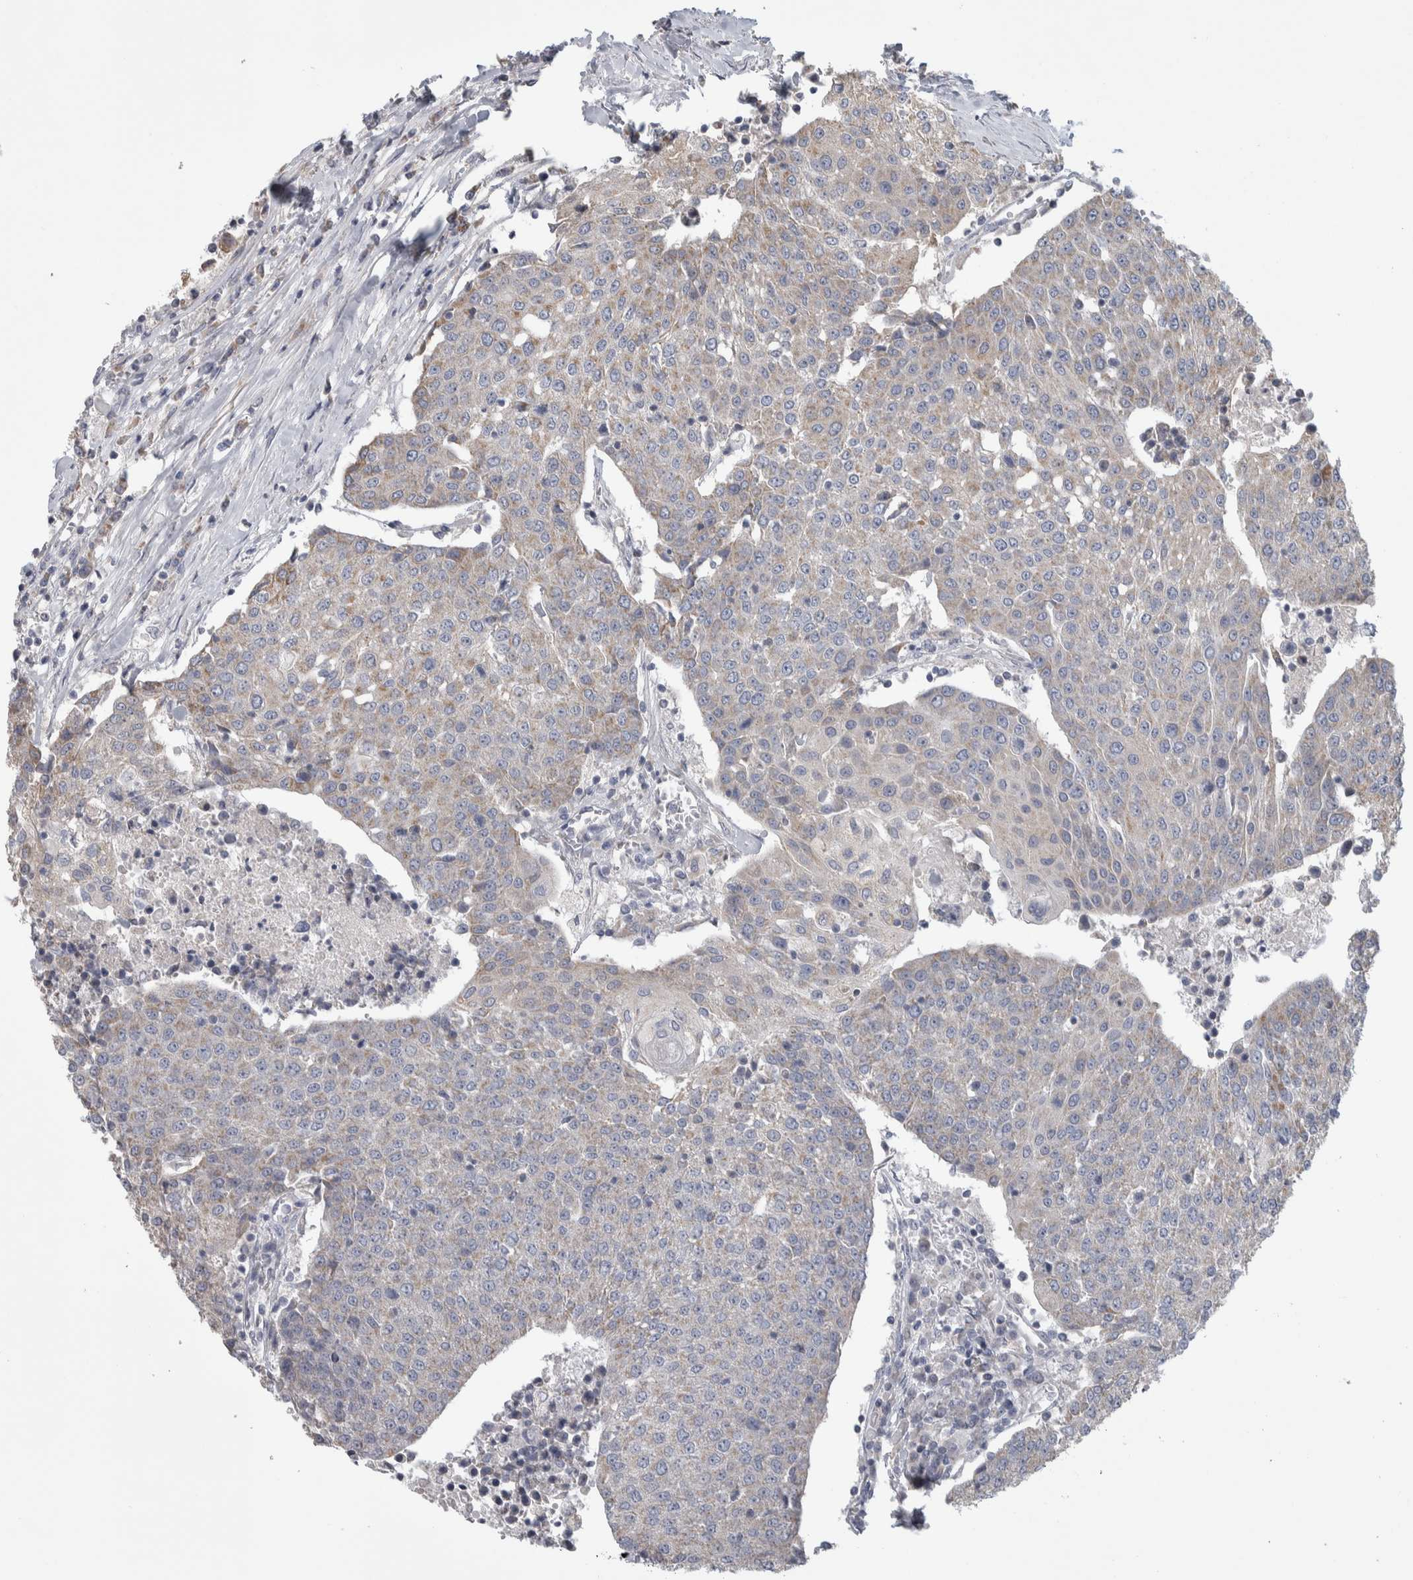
{"staining": {"intensity": "weak", "quantity": "25%-75%", "location": "cytoplasmic/membranous"}, "tissue": "urothelial cancer", "cell_type": "Tumor cells", "image_type": "cancer", "snomed": [{"axis": "morphology", "description": "Urothelial carcinoma, High grade"}, {"axis": "topography", "description": "Urinary bladder"}], "caption": "Urothelial cancer was stained to show a protein in brown. There is low levels of weak cytoplasmic/membranous staining in about 25%-75% of tumor cells.", "gene": "SCO1", "patient": {"sex": "female", "age": 85}}